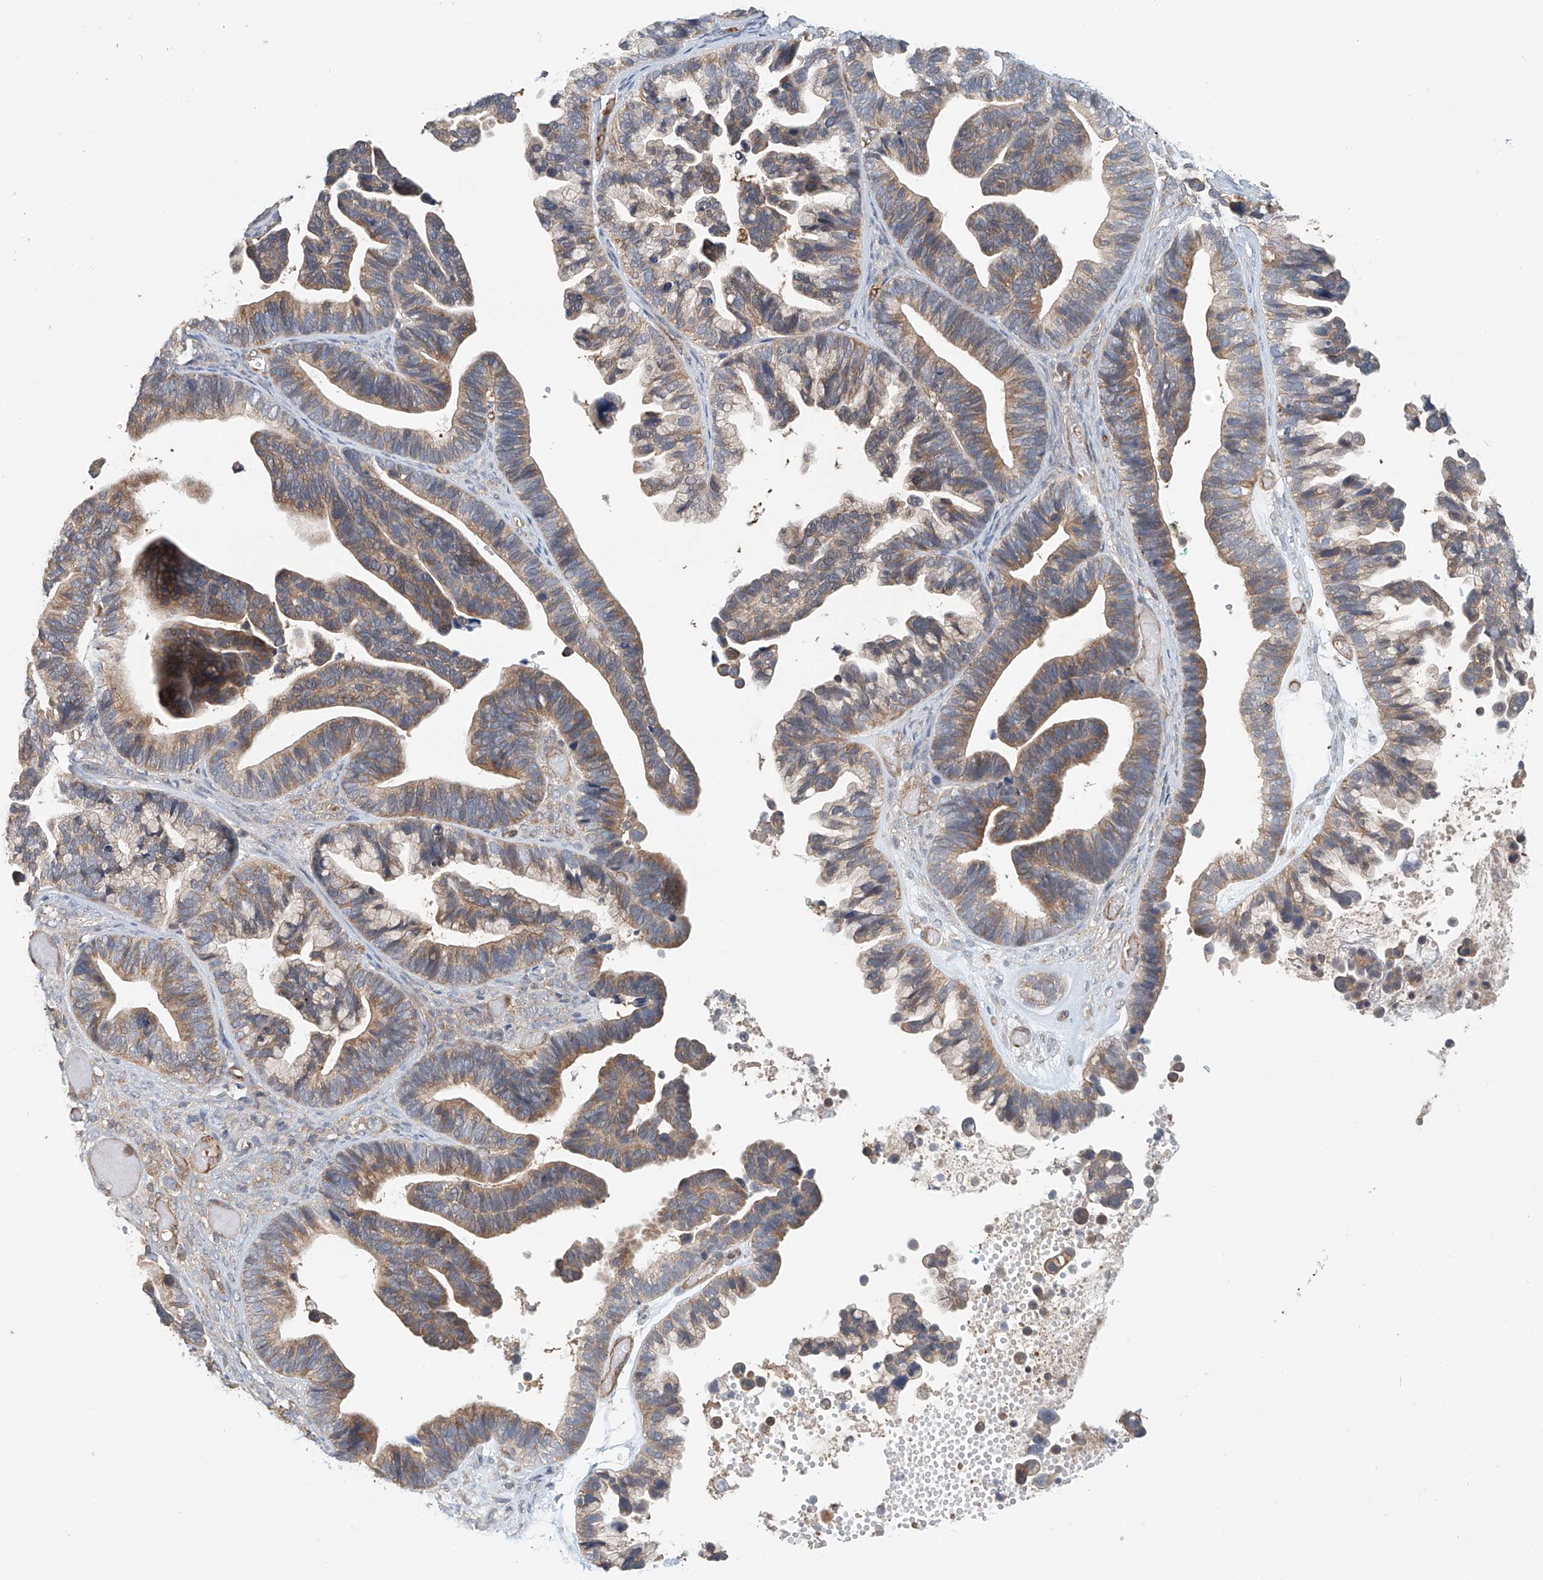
{"staining": {"intensity": "moderate", "quantity": "25%-75%", "location": "cytoplasmic/membranous"}, "tissue": "ovarian cancer", "cell_type": "Tumor cells", "image_type": "cancer", "snomed": [{"axis": "morphology", "description": "Cystadenocarcinoma, serous, NOS"}, {"axis": "topography", "description": "Ovary"}], "caption": "Human ovarian cancer stained with a protein marker demonstrates moderate staining in tumor cells.", "gene": "FRYL", "patient": {"sex": "female", "age": 56}}